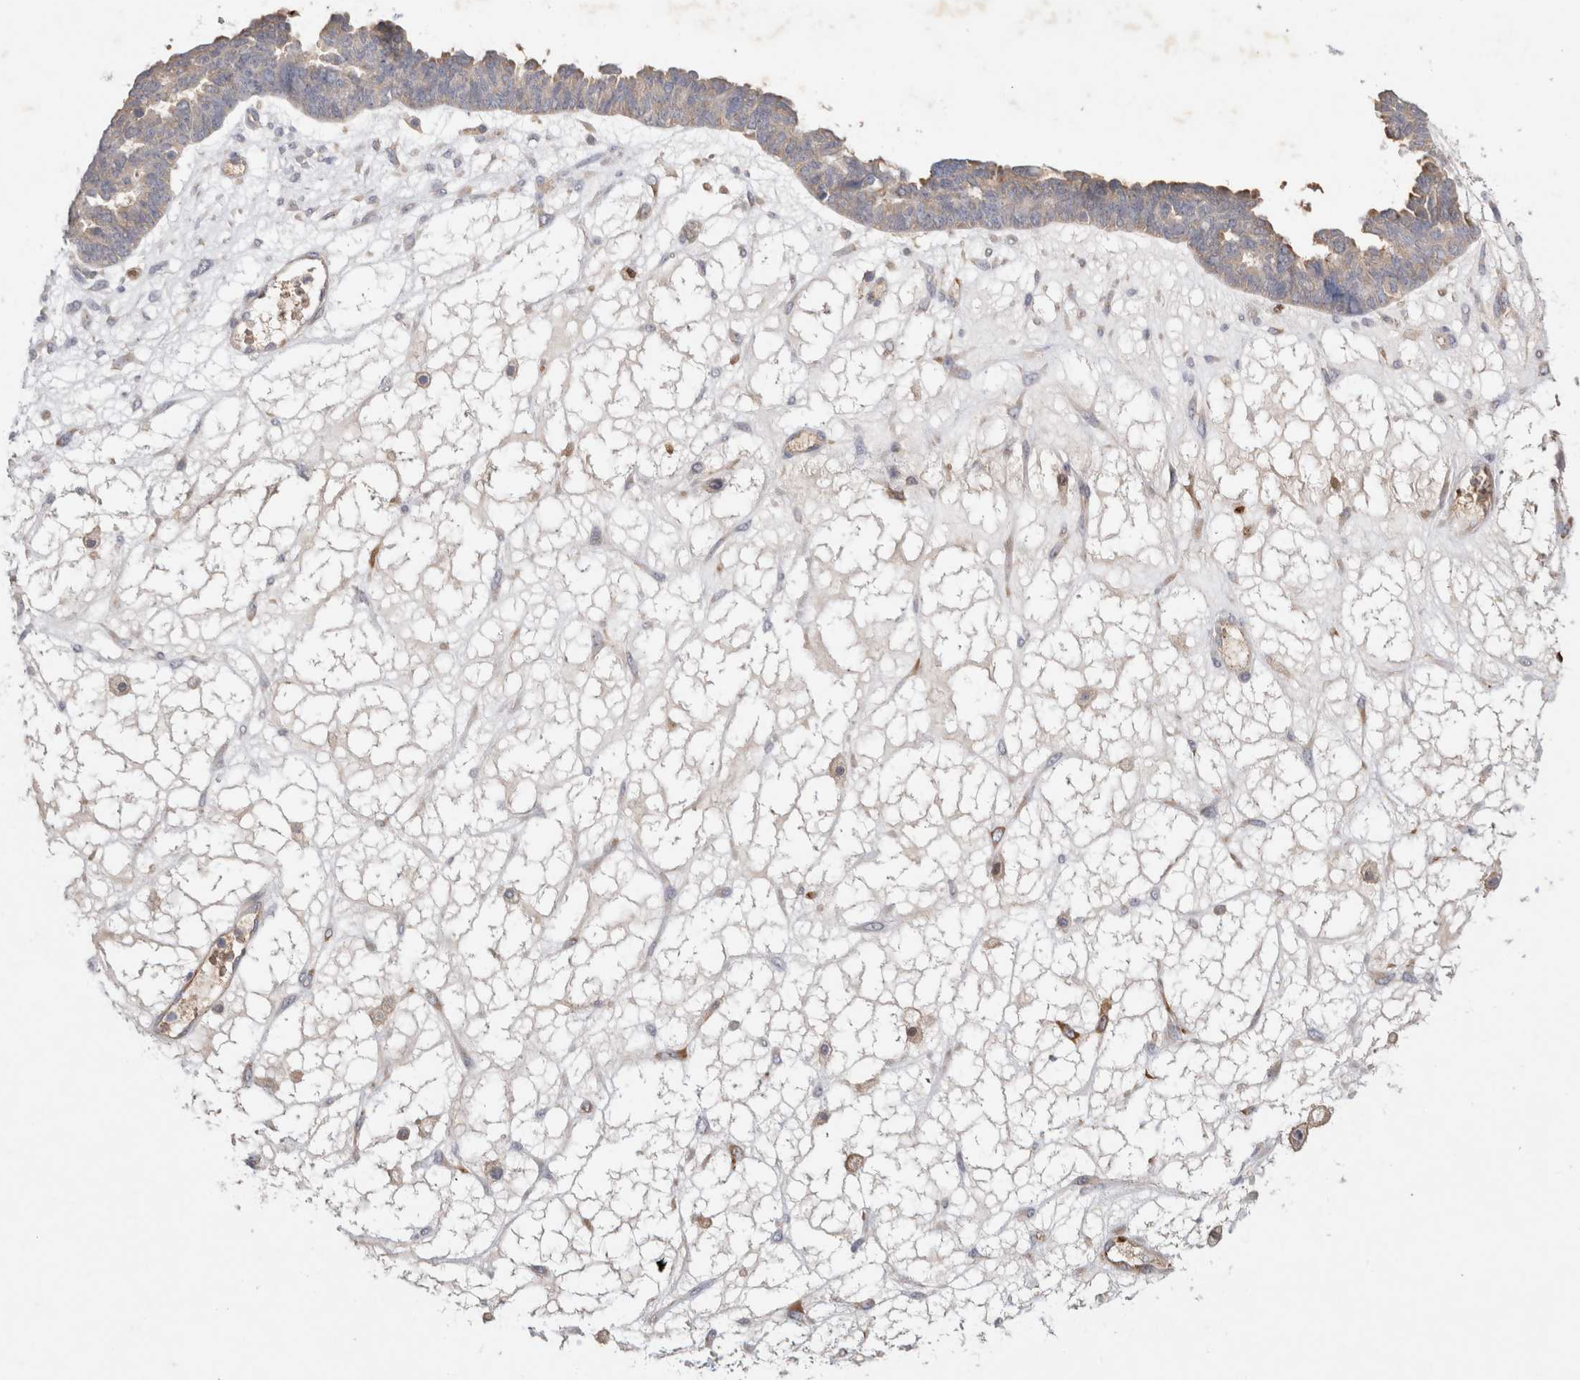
{"staining": {"intensity": "weak", "quantity": "<25%", "location": "cytoplasmic/membranous"}, "tissue": "ovarian cancer", "cell_type": "Tumor cells", "image_type": "cancer", "snomed": [{"axis": "morphology", "description": "Cystadenocarcinoma, serous, NOS"}, {"axis": "topography", "description": "Ovary"}], "caption": "Tumor cells show no significant positivity in ovarian cancer (serous cystadenocarcinoma). (DAB (3,3'-diaminobenzidine) immunohistochemistry with hematoxylin counter stain).", "gene": "GAS1", "patient": {"sex": "female", "age": 79}}